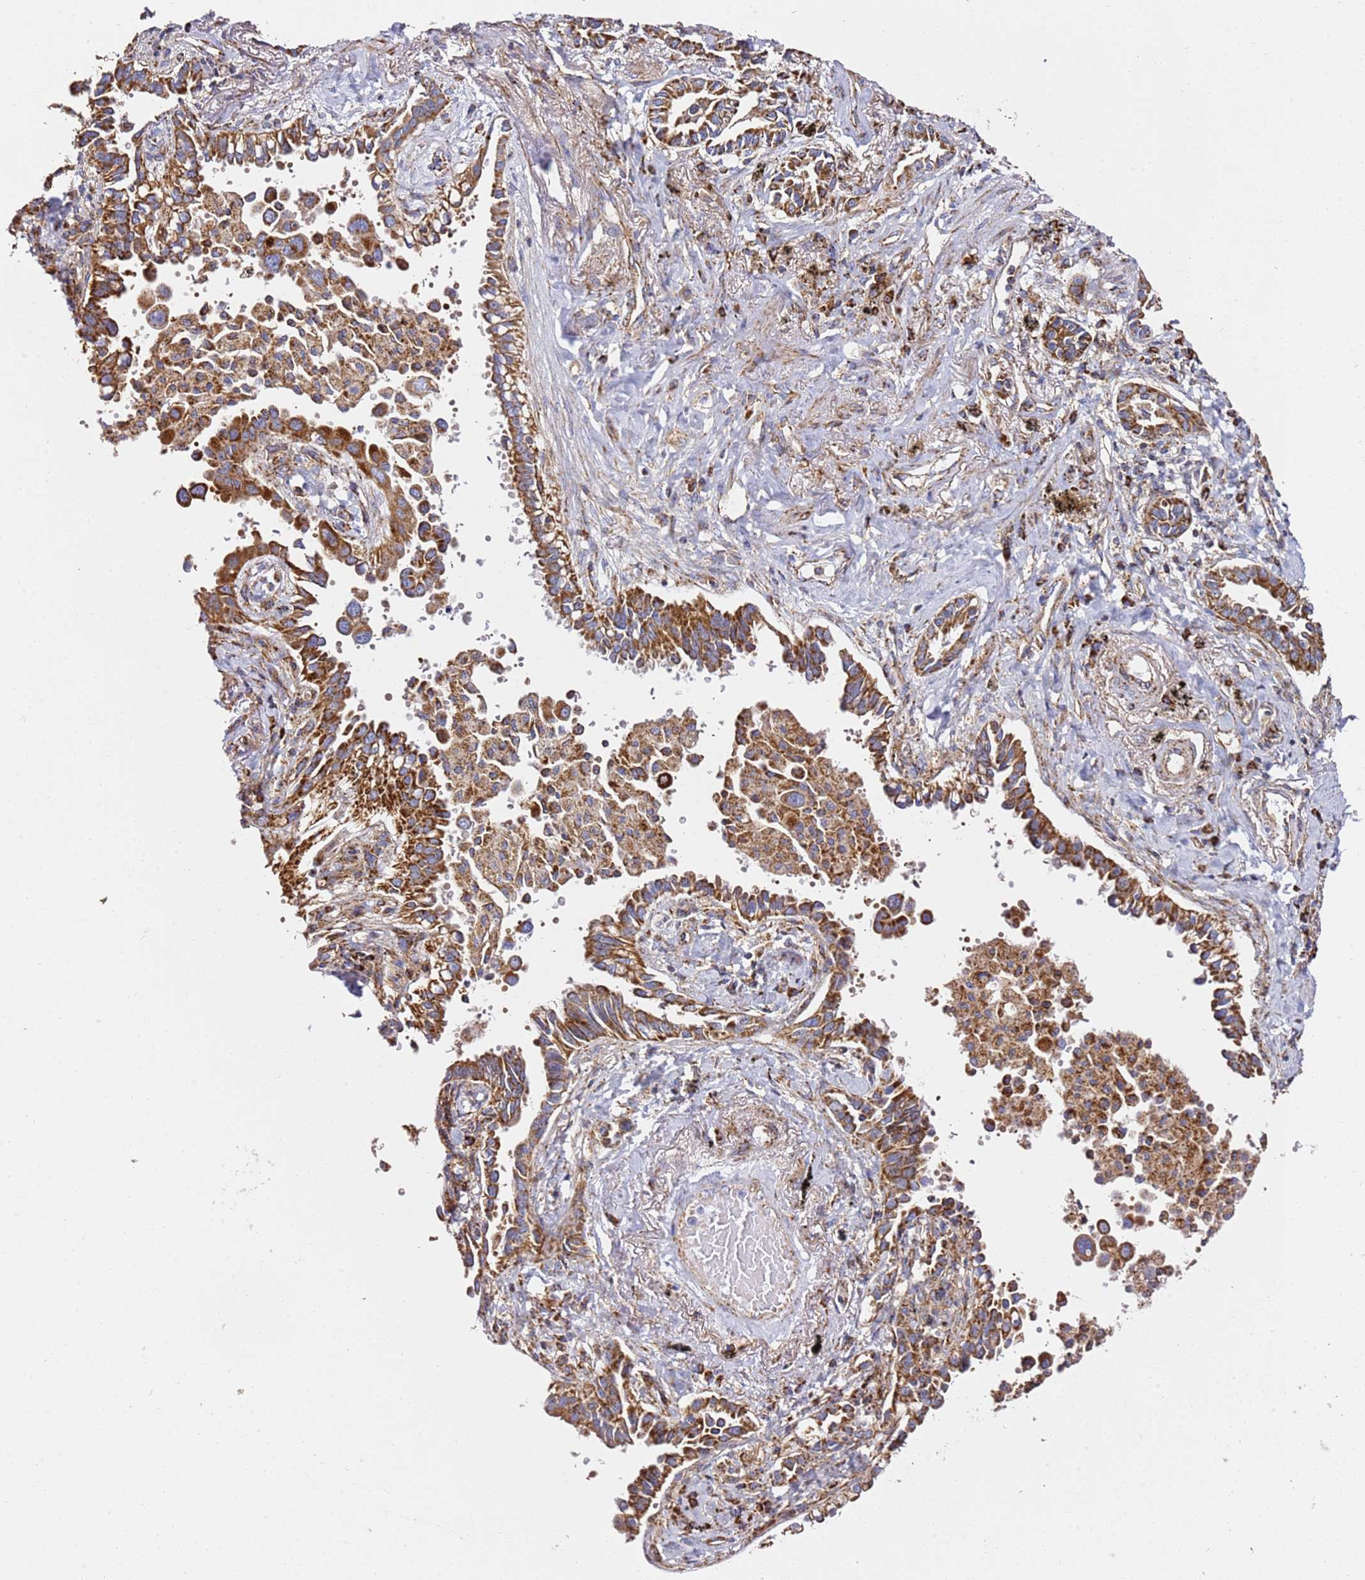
{"staining": {"intensity": "strong", "quantity": ">75%", "location": "cytoplasmic/membranous"}, "tissue": "lung cancer", "cell_type": "Tumor cells", "image_type": "cancer", "snomed": [{"axis": "morphology", "description": "Adenocarcinoma, NOS"}, {"axis": "topography", "description": "Lung"}], "caption": "Brown immunohistochemical staining in human lung adenocarcinoma reveals strong cytoplasmic/membranous expression in approximately >75% of tumor cells. The staining is performed using DAB (3,3'-diaminobenzidine) brown chromogen to label protein expression. The nuclei are counter-stained blue using hematoxylin.", "gene": "NDUFA3", "patient": {"sex": "male", "age": 67}}